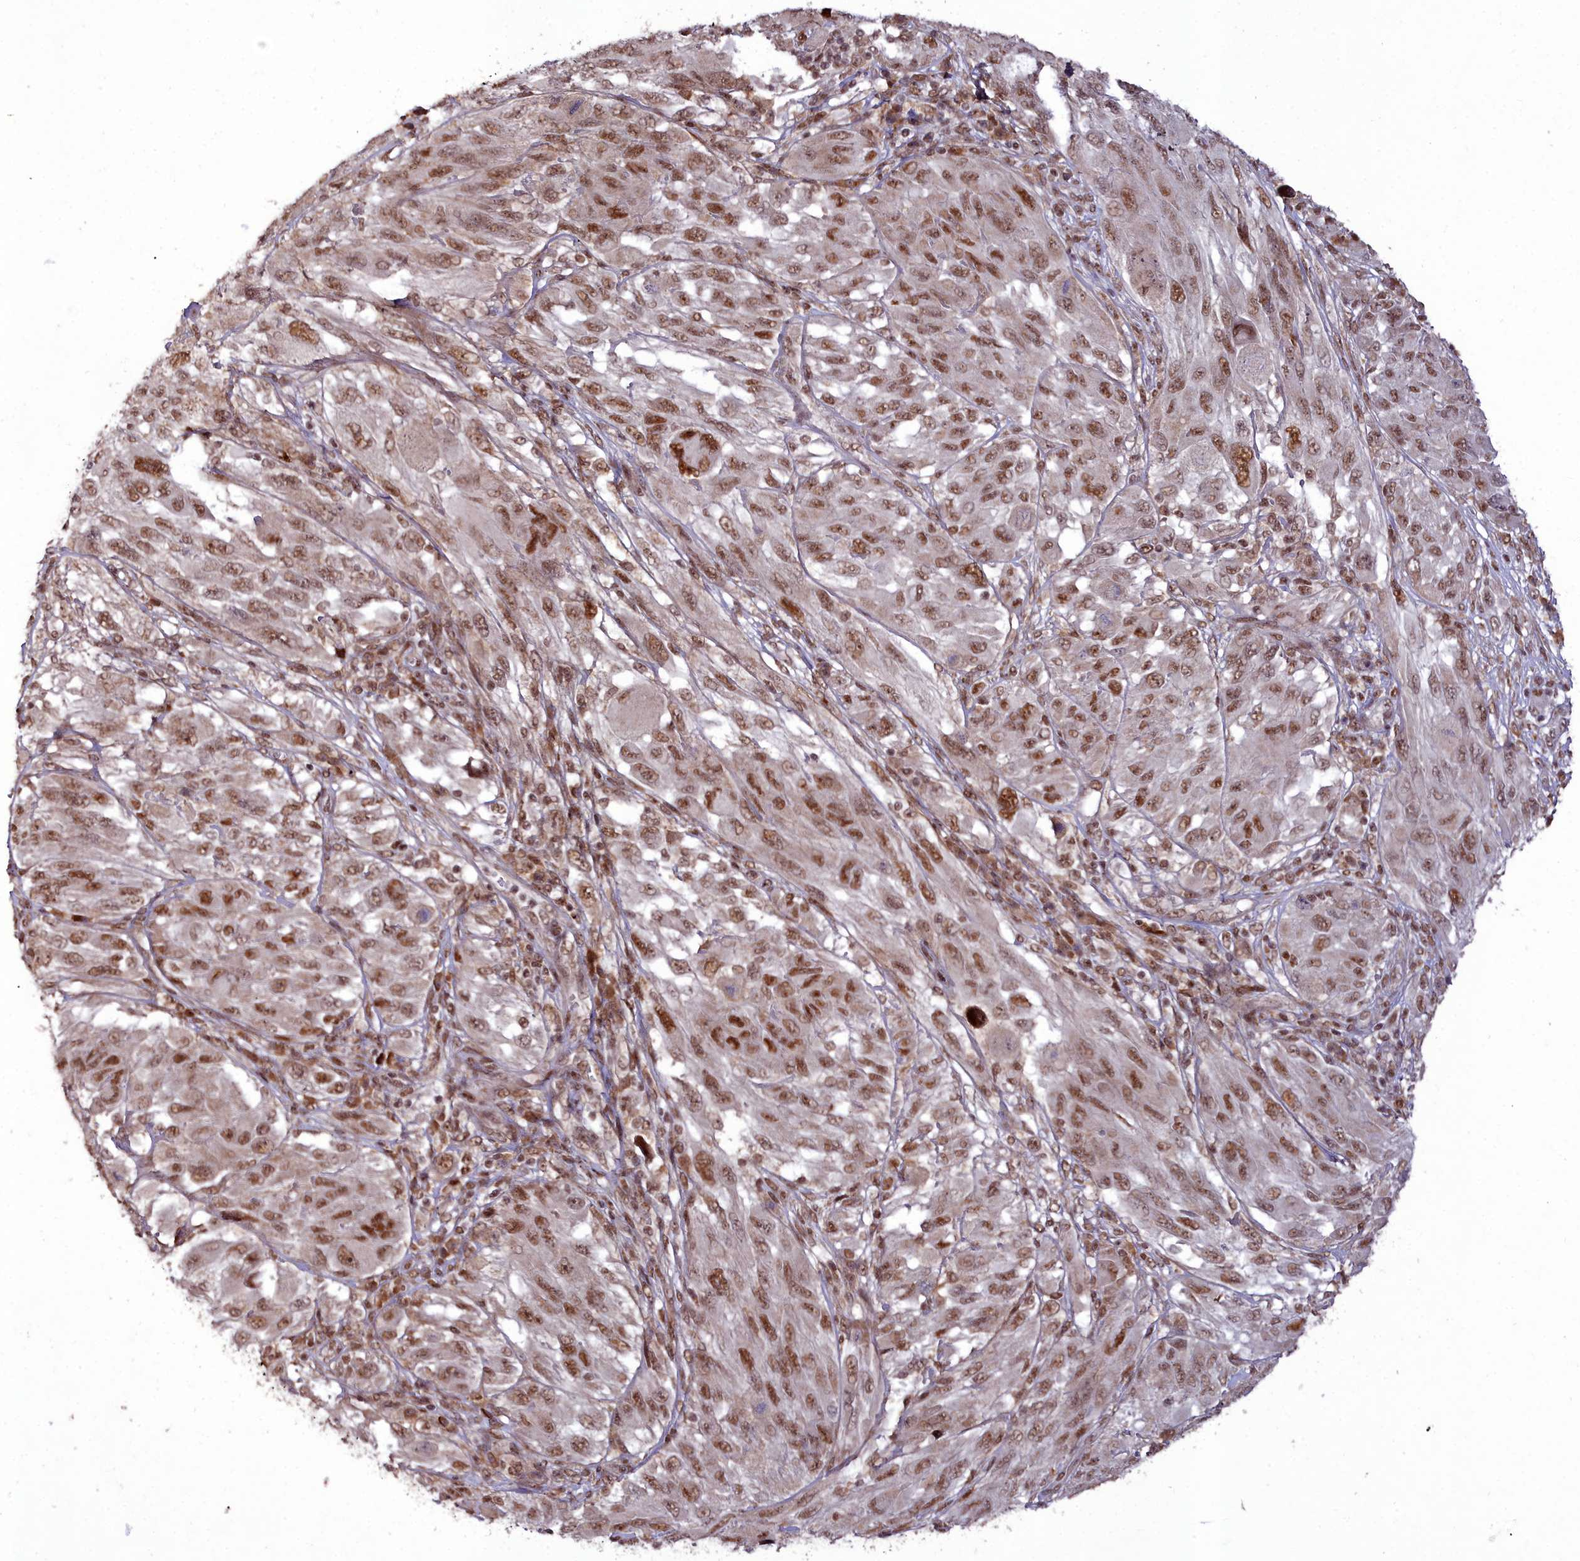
{"staining": {"intensity": "strong", "quantity": ">75%", "location": "nuclear"}, "tissue": "melanoma", "cell_type": "Tumor cells", "image_type": "cancer", "snomed": [{"axis": "morphology", "description": "Malignant melanoma, NOS"}, {"axis": "topography", "description": "Skin"}], "caption": "A photomicrograph showing strong nuclear expression in about >75% of tumor cells in melanoma, as visualized by brown immunohistochemical staining.", "gene": "CXXC1", "patient": {"sex": "female", "age": 91}}